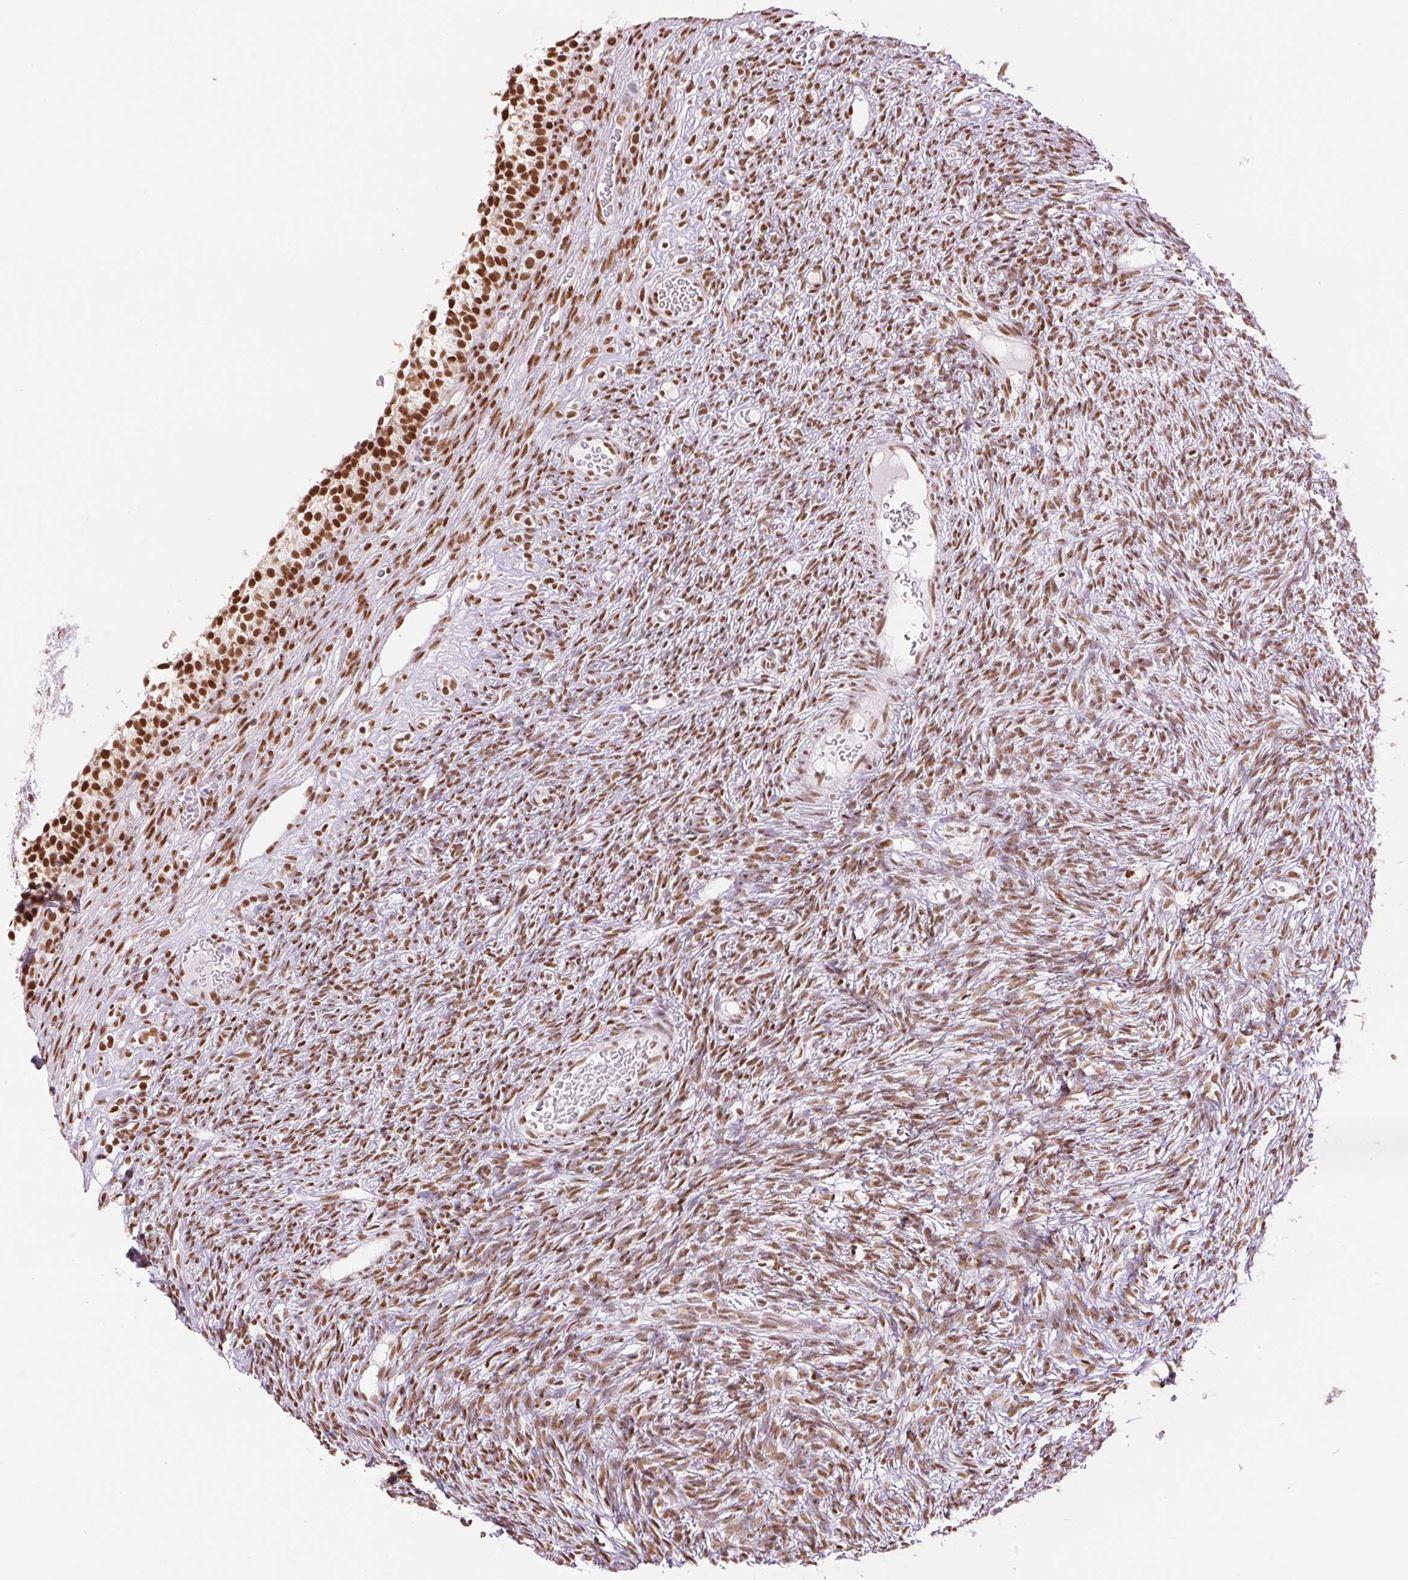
{"staining": {"intensity": "moderate", "quantity": ">75%", "location": "nuclear"}, "tissue": "ovary", "cell_type": "Ovarian stroma cells", "image_type": "normal", "snomed": [{"axis": "morphology", "description": "Normal tissue, NOS"}, {"axis": "topography", "description": "Ovary"}], "caption": "Ovarian stroma cells display medium levels of moderate nuclear staining in approximately >75% of cells in benign ovary.", "gene": "ZFR2", "patient": {"sex": "female", "age": 34}}